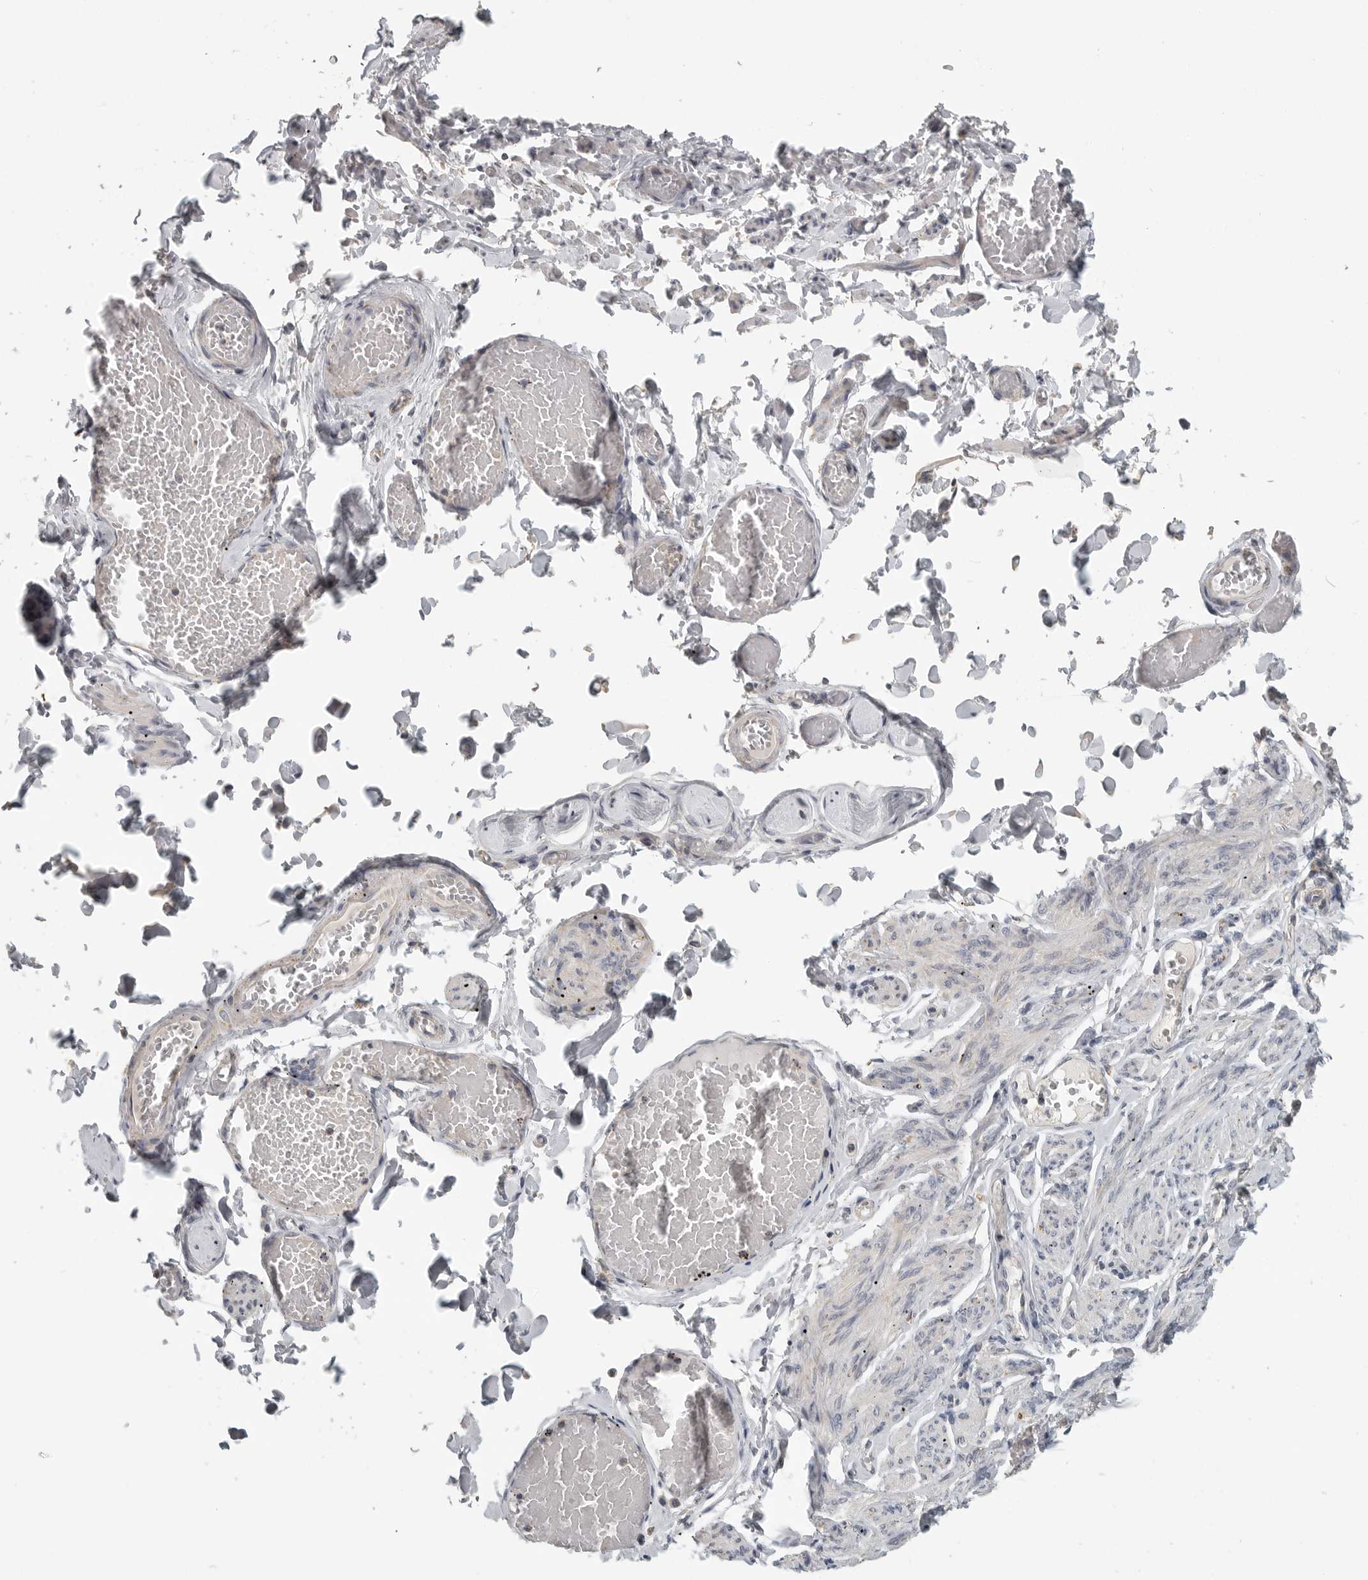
{"staining": {"intensity": "negative", "quantity": "none", "location": "none"}, "tissue": "adipose tissue", "cell_type": "Adipocytes", "image_type": "normal", "snomed": [{"axis": "morphology", "description": "Normal tissue, NOS"}, {"axis": "topography", "description": "Vascular tissue"}, {"axis": "topography", "description": "Fallopian tube"}, {"axis": "topography", "description": "Ovary"}], "caption": "This histopathology image is of benign adipose tissue stained with immunohistochemistry to label a protein in brown with the nuclei are counter-stained blue. There is no expression in adipocytes. Brightfield microscopy of immunohistochemistry stained with DAB (brown) and hematoxylin (blue), captured at high magnification.", "gene": "RXFP3", "patient": {"sex": "female", "age": 67}}